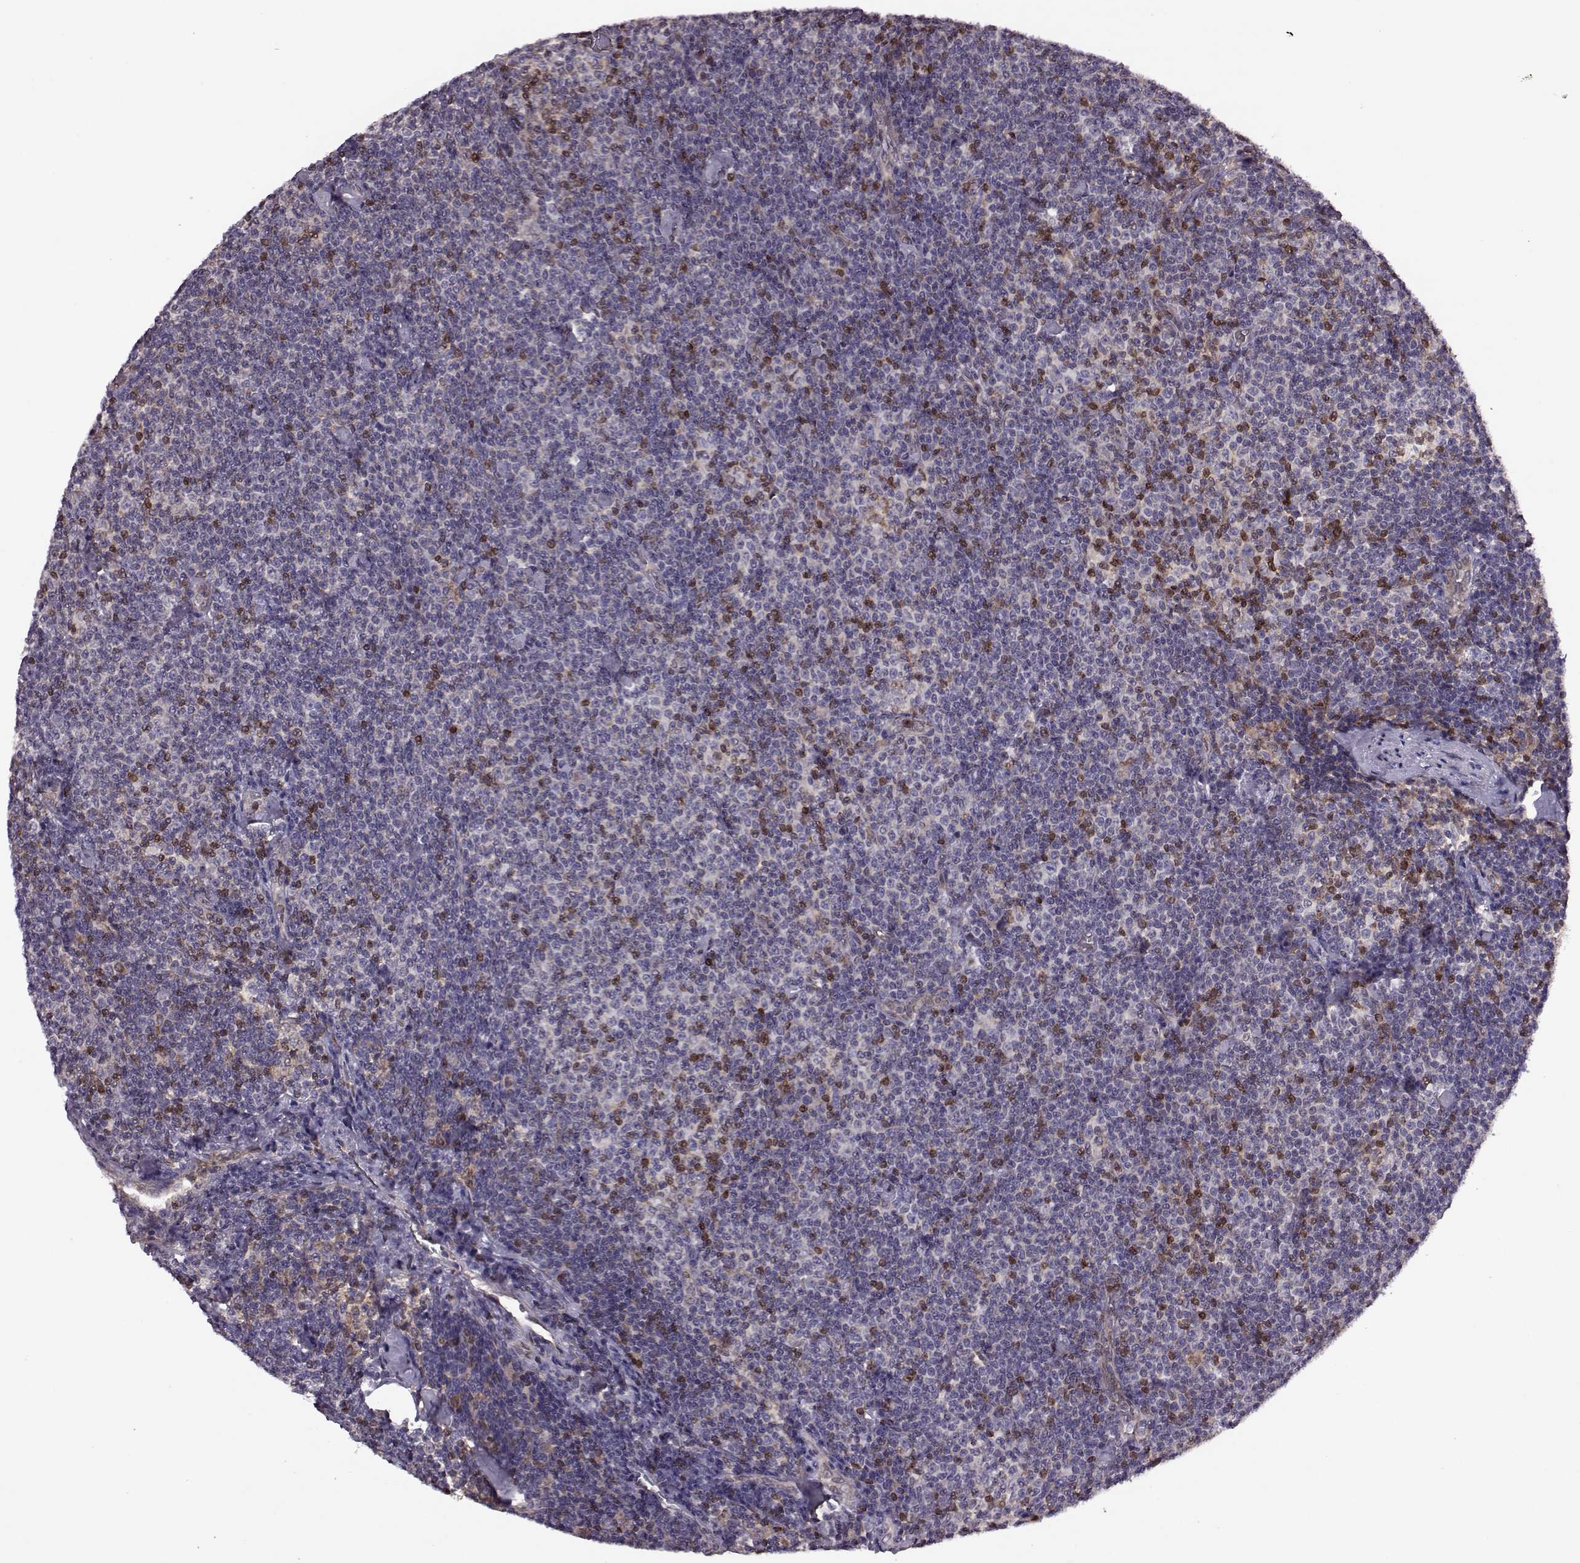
{"staining": {"intensity": "negative", "quantity": "none", "location": "none"}, "tissue": "lymphoma", "cell_type": "Tumor cells", "image_type": "cancer", "snomed": [{"axis": "morphology", "description": "Malignant lymphoma, non-Hodgkin's type, Low grade"}, {"axis": "topography", "description": "Lymph node"}], "caption": "There is no significant positivity in tumor cells of low-grade malignant lymphoma, non-Hodgkin's type.", "gene": "CDC42SE1", "patient": {"sex": "male", "age": 81}}